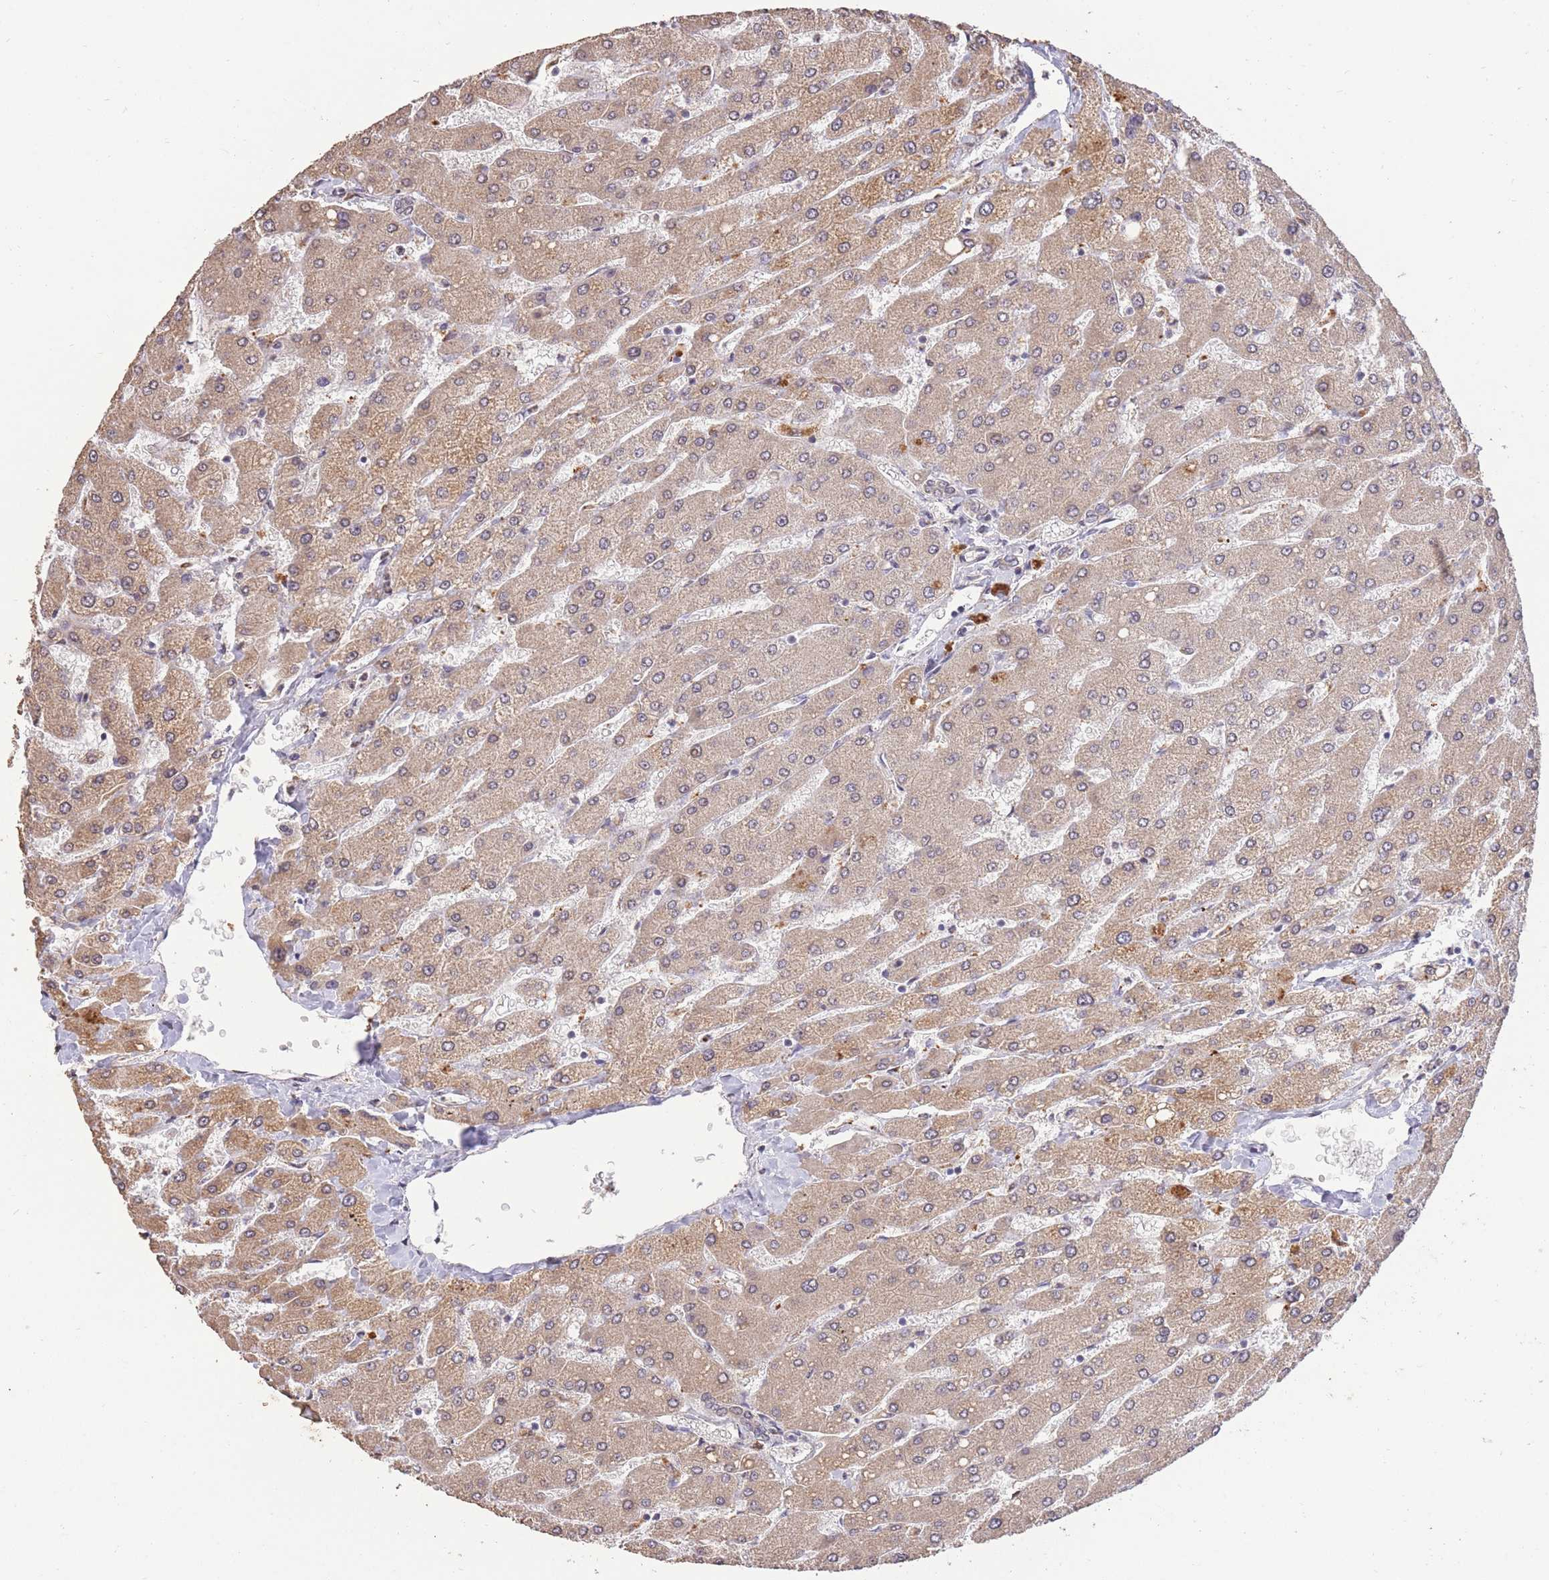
{"staining": {"intensity": "negative", "quantity": "none", "location": "none"}, "tissue": "liver", "cell_type": "Cholangiocytes", "image_type": "normal", "snomed": [{"axis": "morphology", "description": "Normal tissue, NOS"}, {"axis": "topography", "description": "Liver"}], "caption": "Image shows no significant protein expression in cholangiocytes of normal liver.", "gene": "RGS14", "patient": {"sex": "male", "age": 55}}